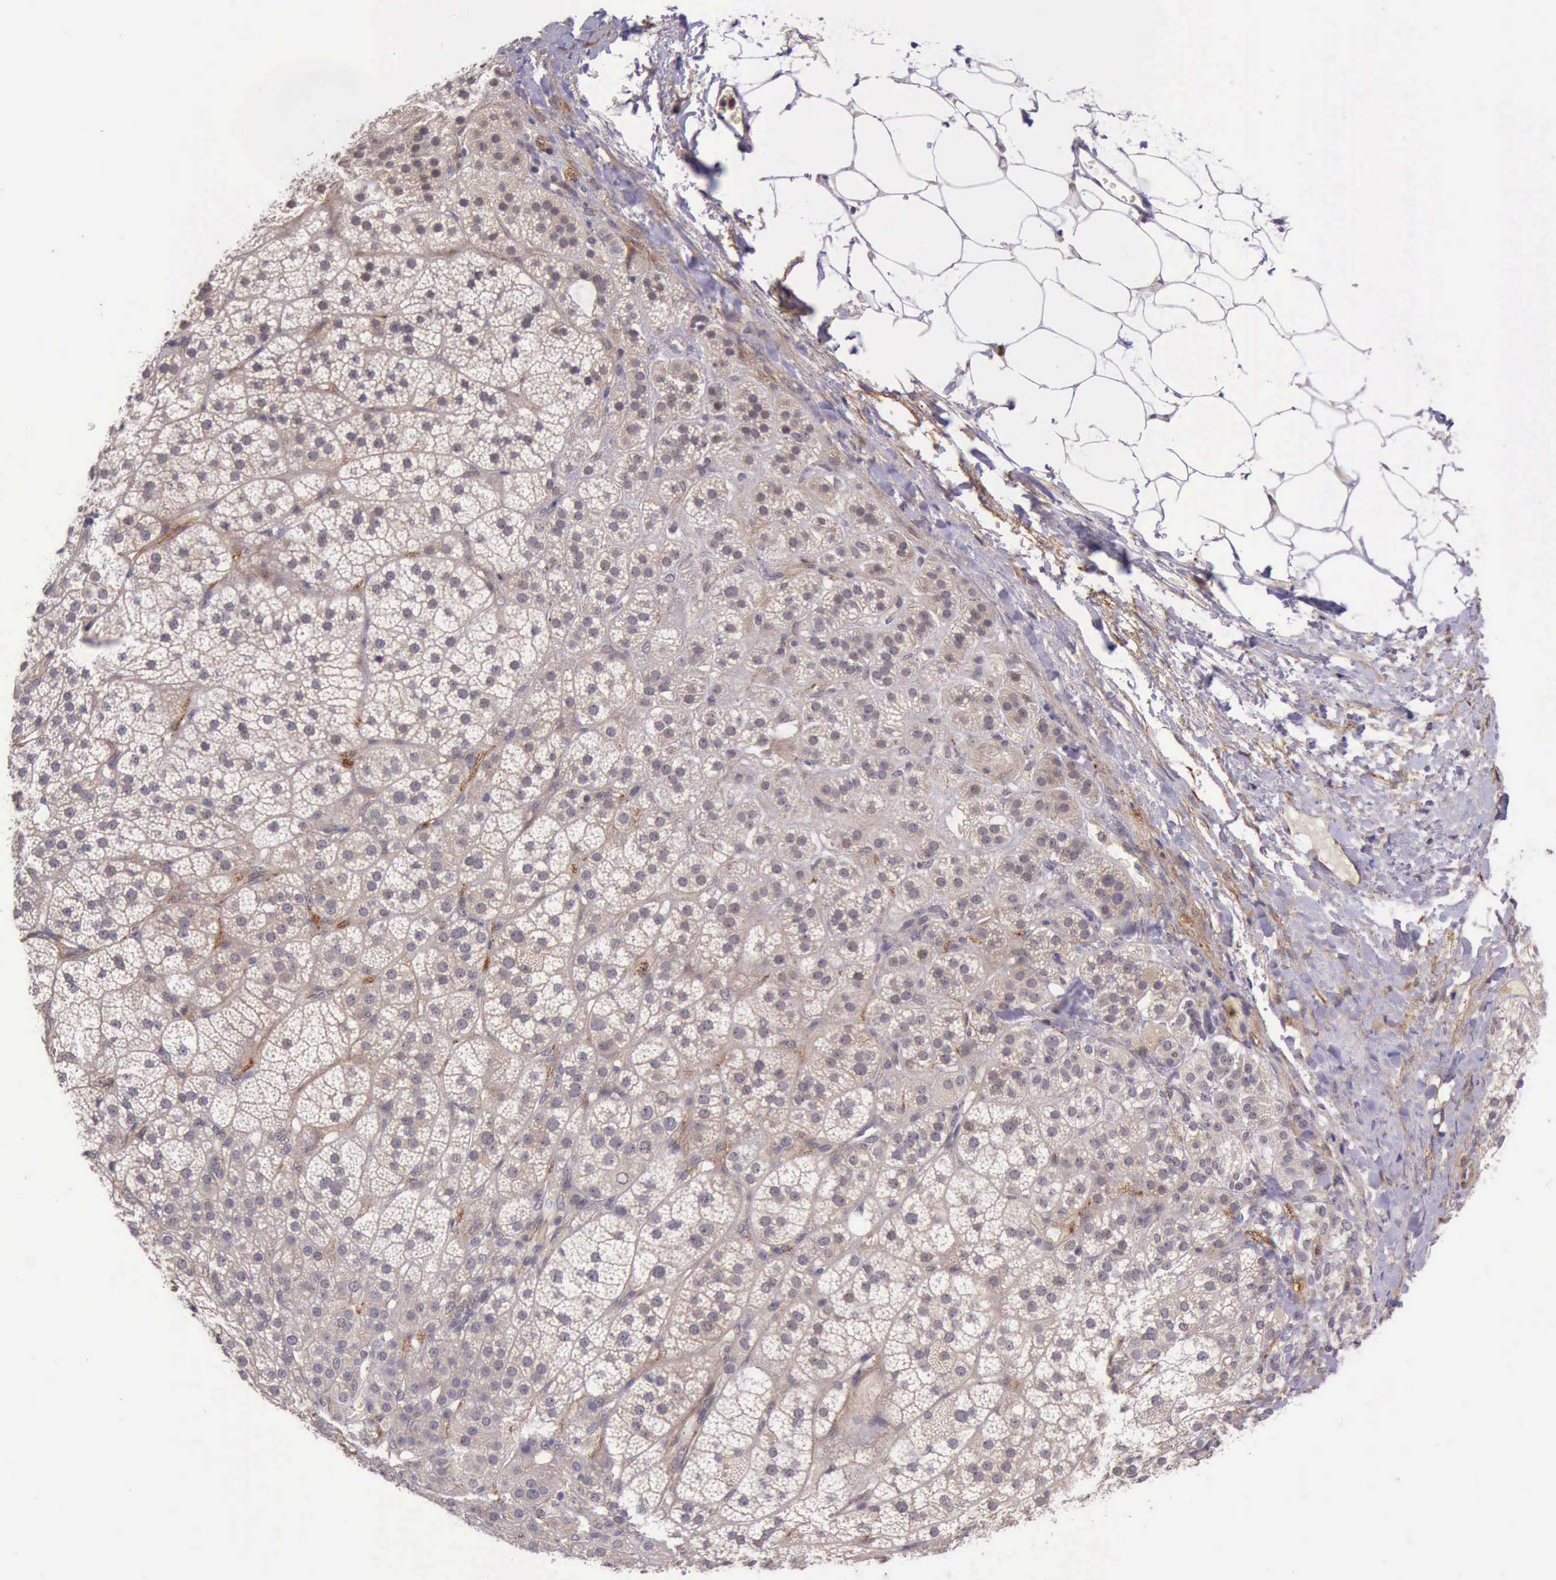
{"staining": {"intensity": "negative", "quantity": "none", "location": "none"}, "tissue": "adrenal gland", "cell_type": "Glandular cells", "image_type": "normal", "snomed": [{"axis": "morphology", "description": "Normal tissue, NOS"}, {"axis": "topography", "description": "Adrenal gland"}], "caption": "Glandular cells show no significant staining in unremarkable adrenal gland. (Stains: DAB (3,3'-diaminobenzidine) immunohistochemistry with hematoxylin counter stain, Microscopy: brightfield microscopy at high magnification).", "gene": "PRICKLE3", "patient": {"sex": "female", "age": 60}}